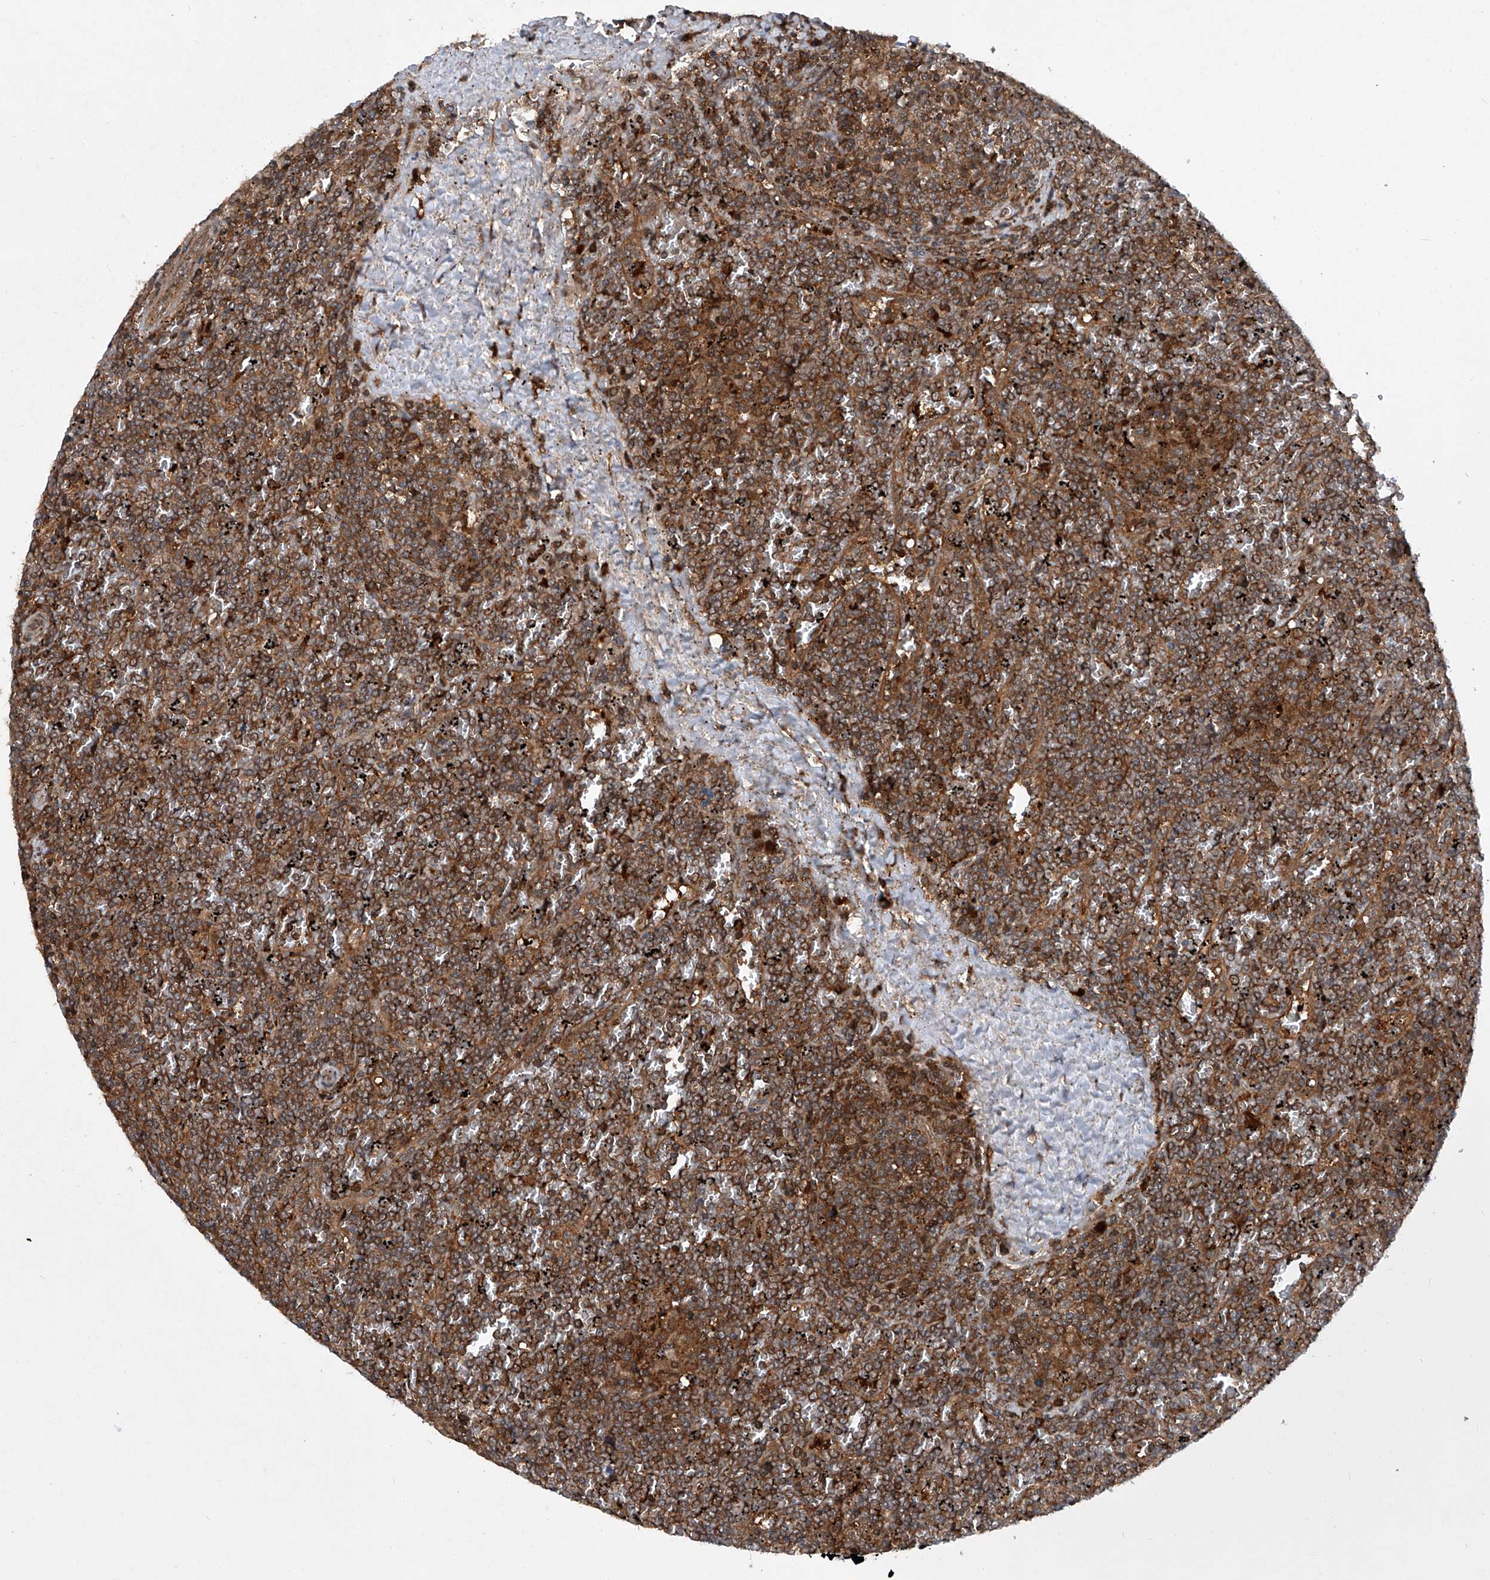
{"staining": {"intensity": "strong", "quantity": ">75%", "location": "cytoplasmic/membranous"}, "tissue": "lymphoma", "cell_type": "Tumor cells", "image_type": "cancer", "snomed": [{"axis": "morphology", "description": "Malignant lymphoma, non-Hodgkin's type, Low grade"}, {"axis": "topography", "description": "Spleen"}], "caption": "Lymphoma stained with DAB immunohistochemistry (IHC) demonstrates high levels of strong cytoplasmic/membranous positivity in approximately >75% of tumor cells.", "gene": "ASCC3", "patient": {"sex": "female", "age": 19}}